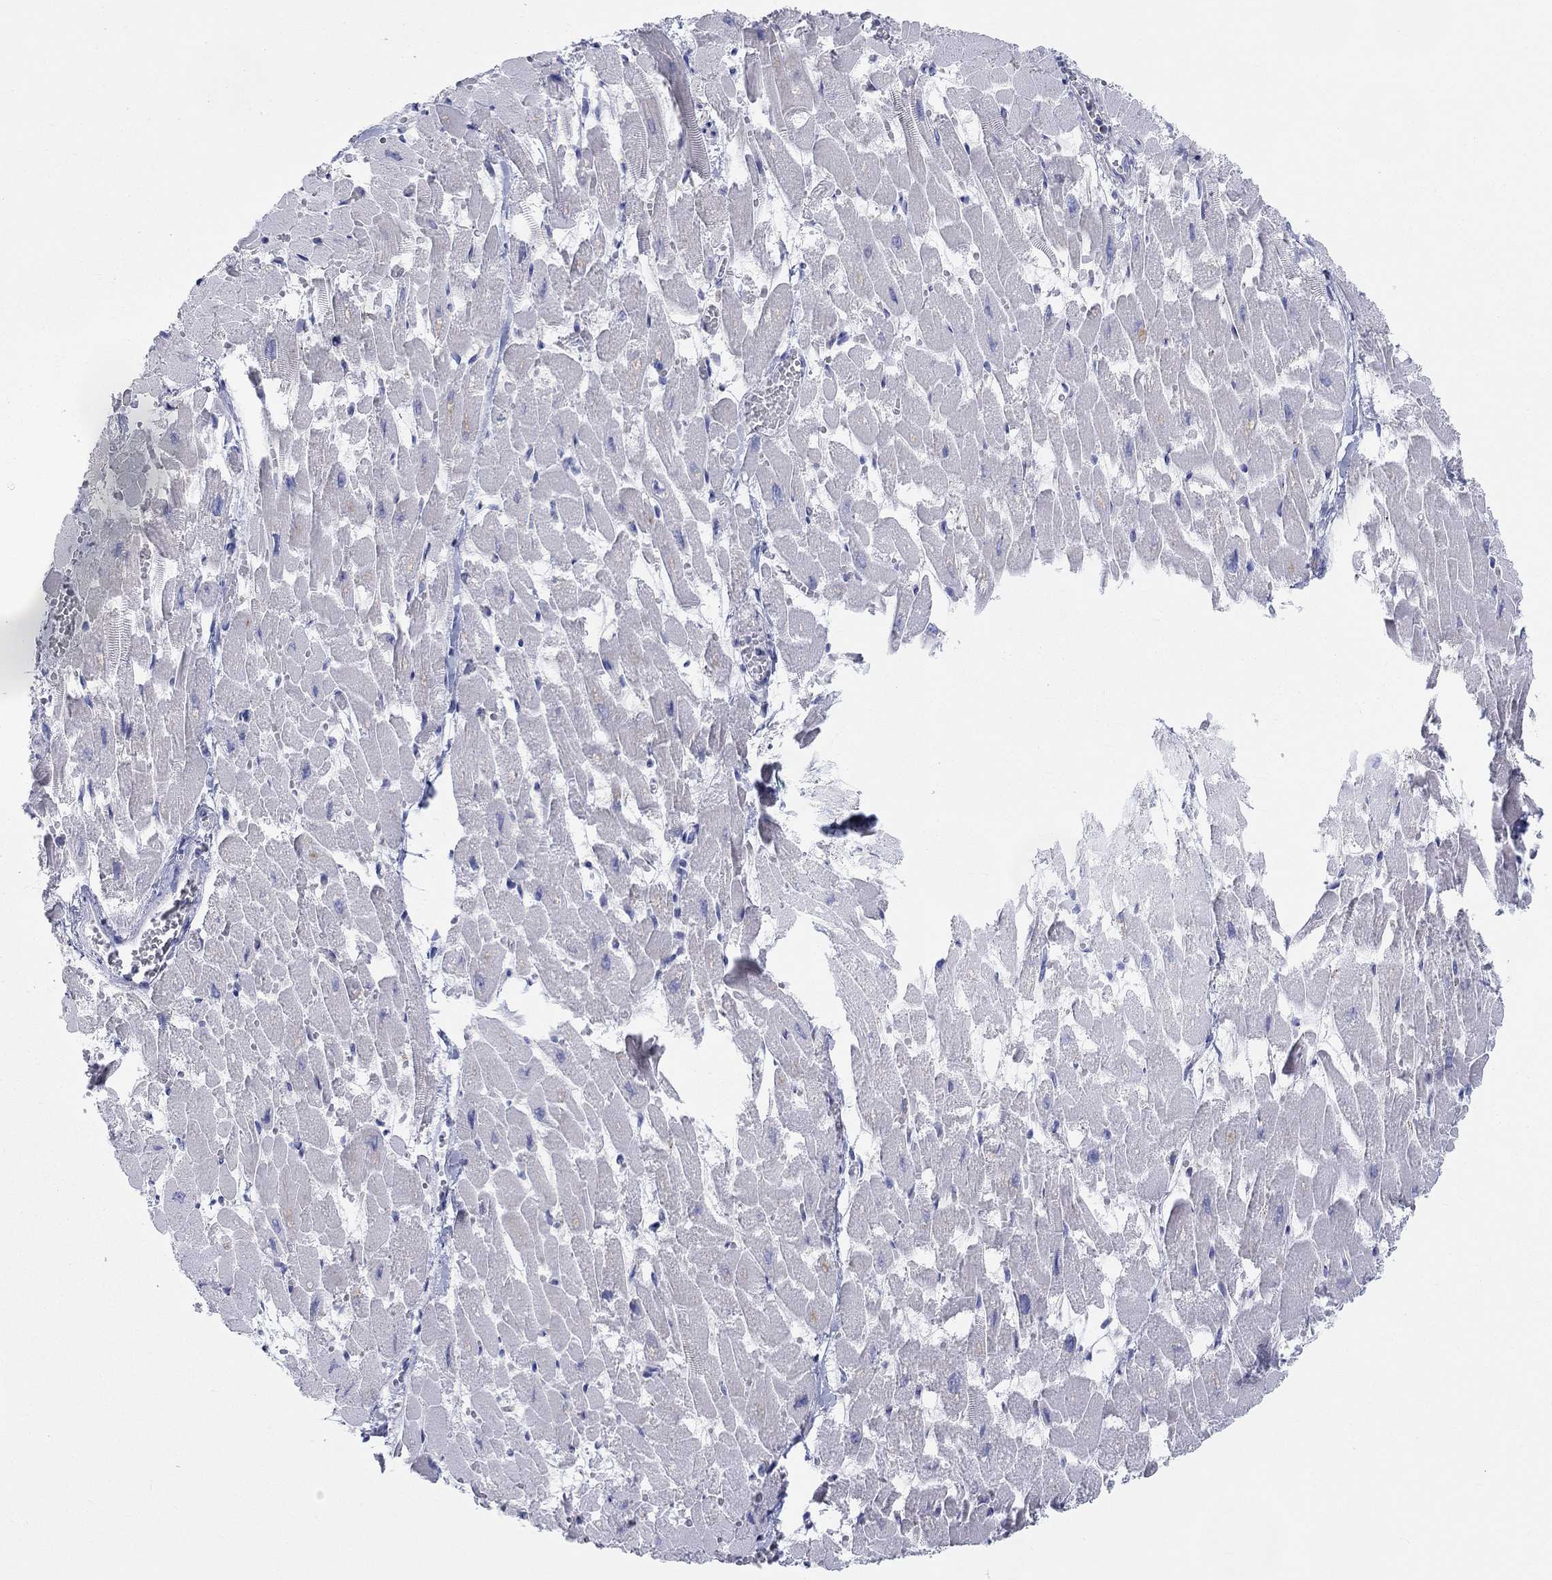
{"staining": {"intensity": "negative", "quantity": "none", "location": "none"}, "tissue": "heart muscle", "cell_type": "Cardiomyocytes", "image_type": "normal", "snomed": [{"axis": "morphology", "description": "Normal tissue, NOS"}, {"axis": "topography", "description": "Heart"}], "caption": "Human heart muscle stained for a protein using immunohistochemistry (IHC) shows no staining in cardiomyocytes.", "gene": "BCO2", "patient": {"sex": "female", "age": 52}}